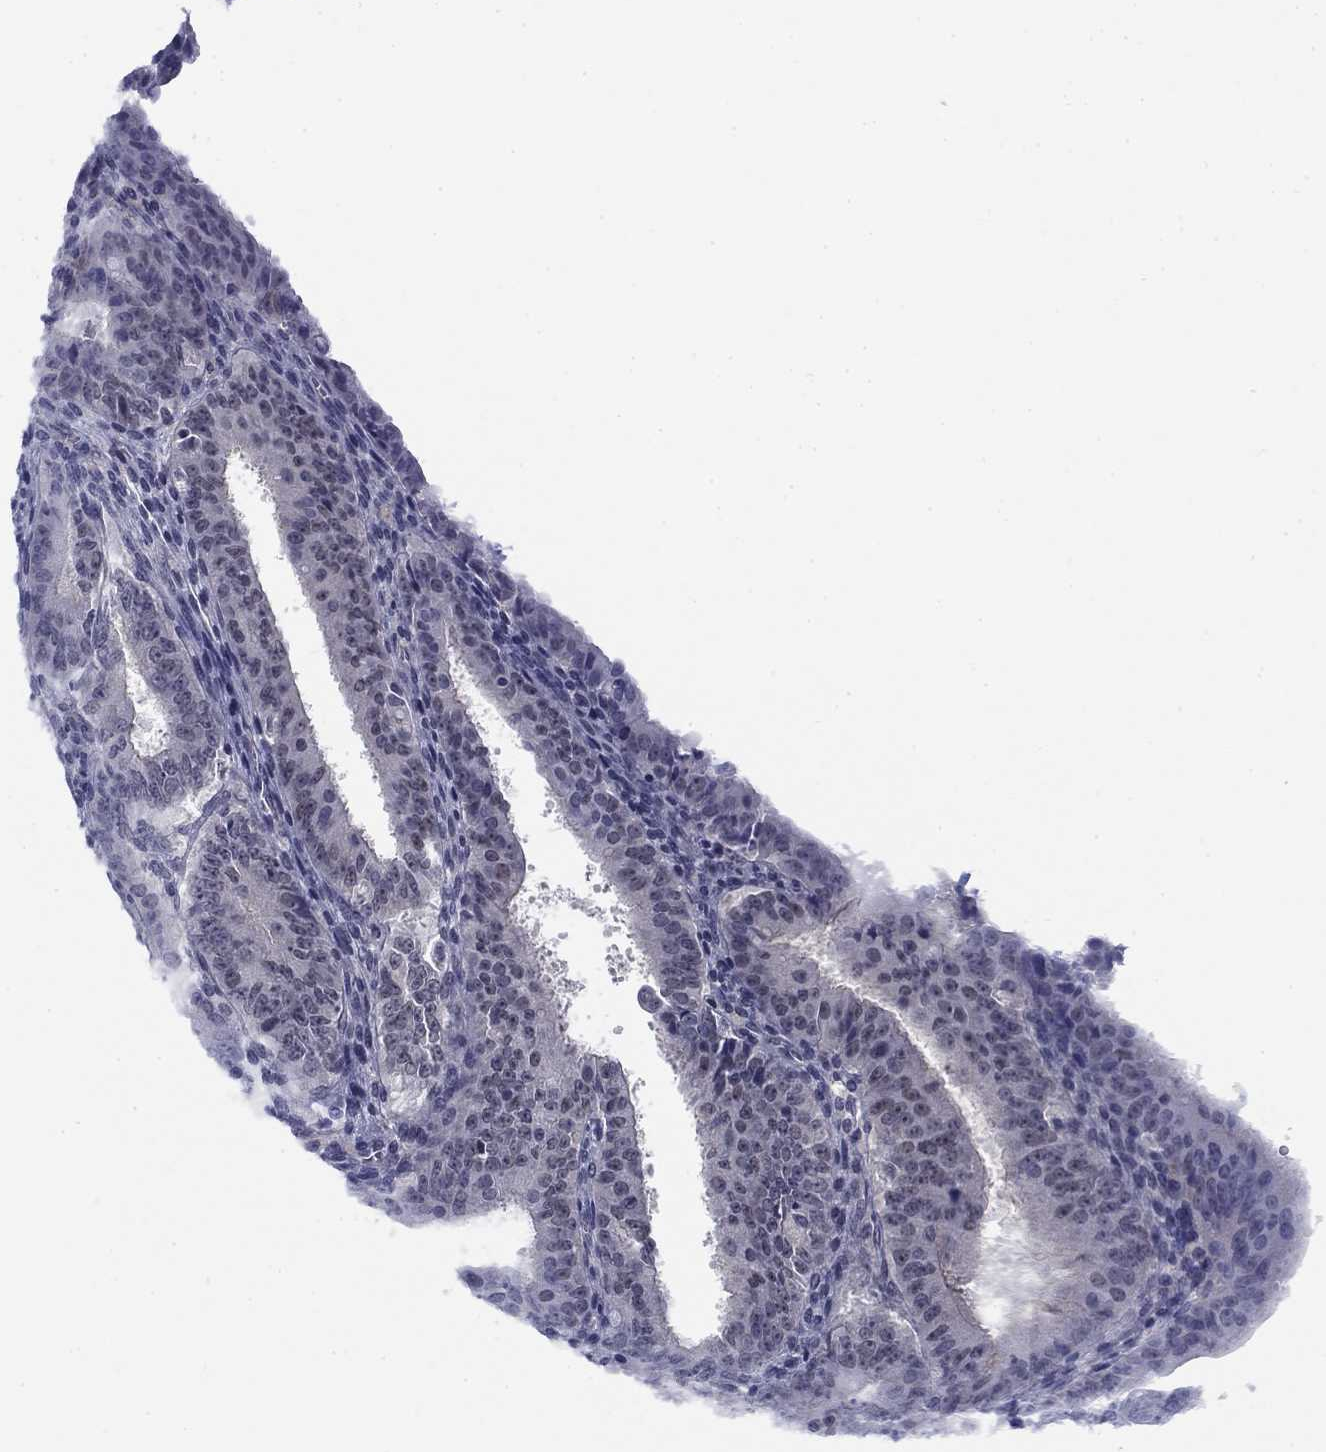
{"staining": {"intensity": "negative", "quantity": "none", "location": "none"}, "tissue": "ovarian cancer", "cell_type": "Tumor cells", "image_type": "cancer", "snomed": [{"axis": "morphology", "description": "Carcinoma, endometroid"}, {"axis": "topography", "description": "Ovary"}], "caption": "There is no significant positivity in tumor cells of ovarian cancer (endometroid carcinoma). (Stains: DAB immunohistochemistry (IHC) with hematoxylin counter stain, Microscopy: brightfield microscopy at high magnification).", "gene": "TIGD4", "patient": {"sex": "female", "age": 42}}